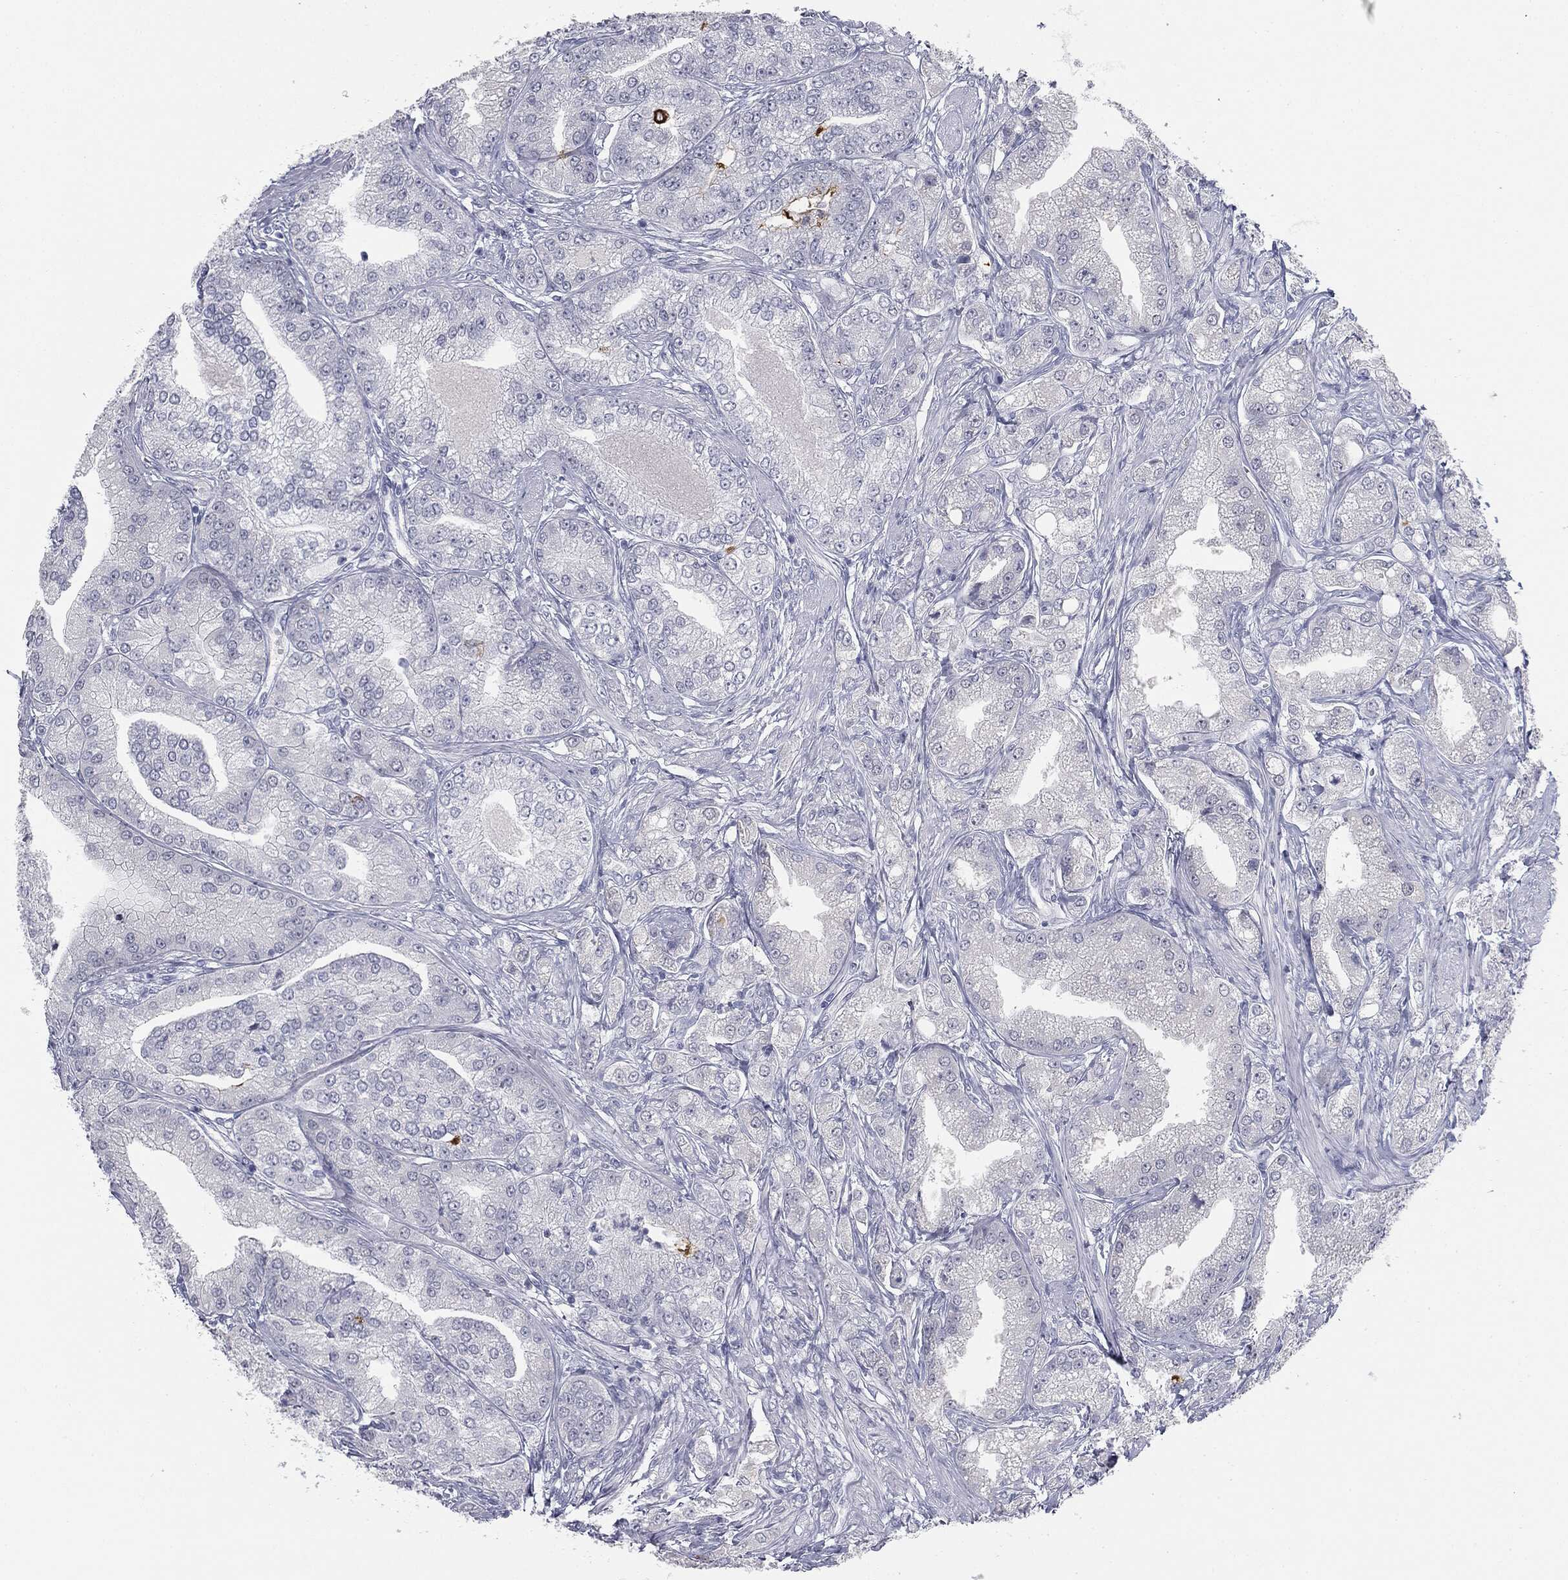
{"staining": {"intensity": "negative", "quantity": "none", "location": "none"}, "tissue": "prostate cancer", "cell_type": "Tumor cells", "image_type": "cancer", "snomed": [{"axis": "morphology", "description": "Adenocarcinoma, High grade"}, {"axis": "topography", "description": "Prostate"}], "caption": "A photomicrograph of prostate cancer stained for a protein shows no brown staining in tumor cells.", "gene": "MUC5AC", "patient": {"sex": "male", "age": 61}}